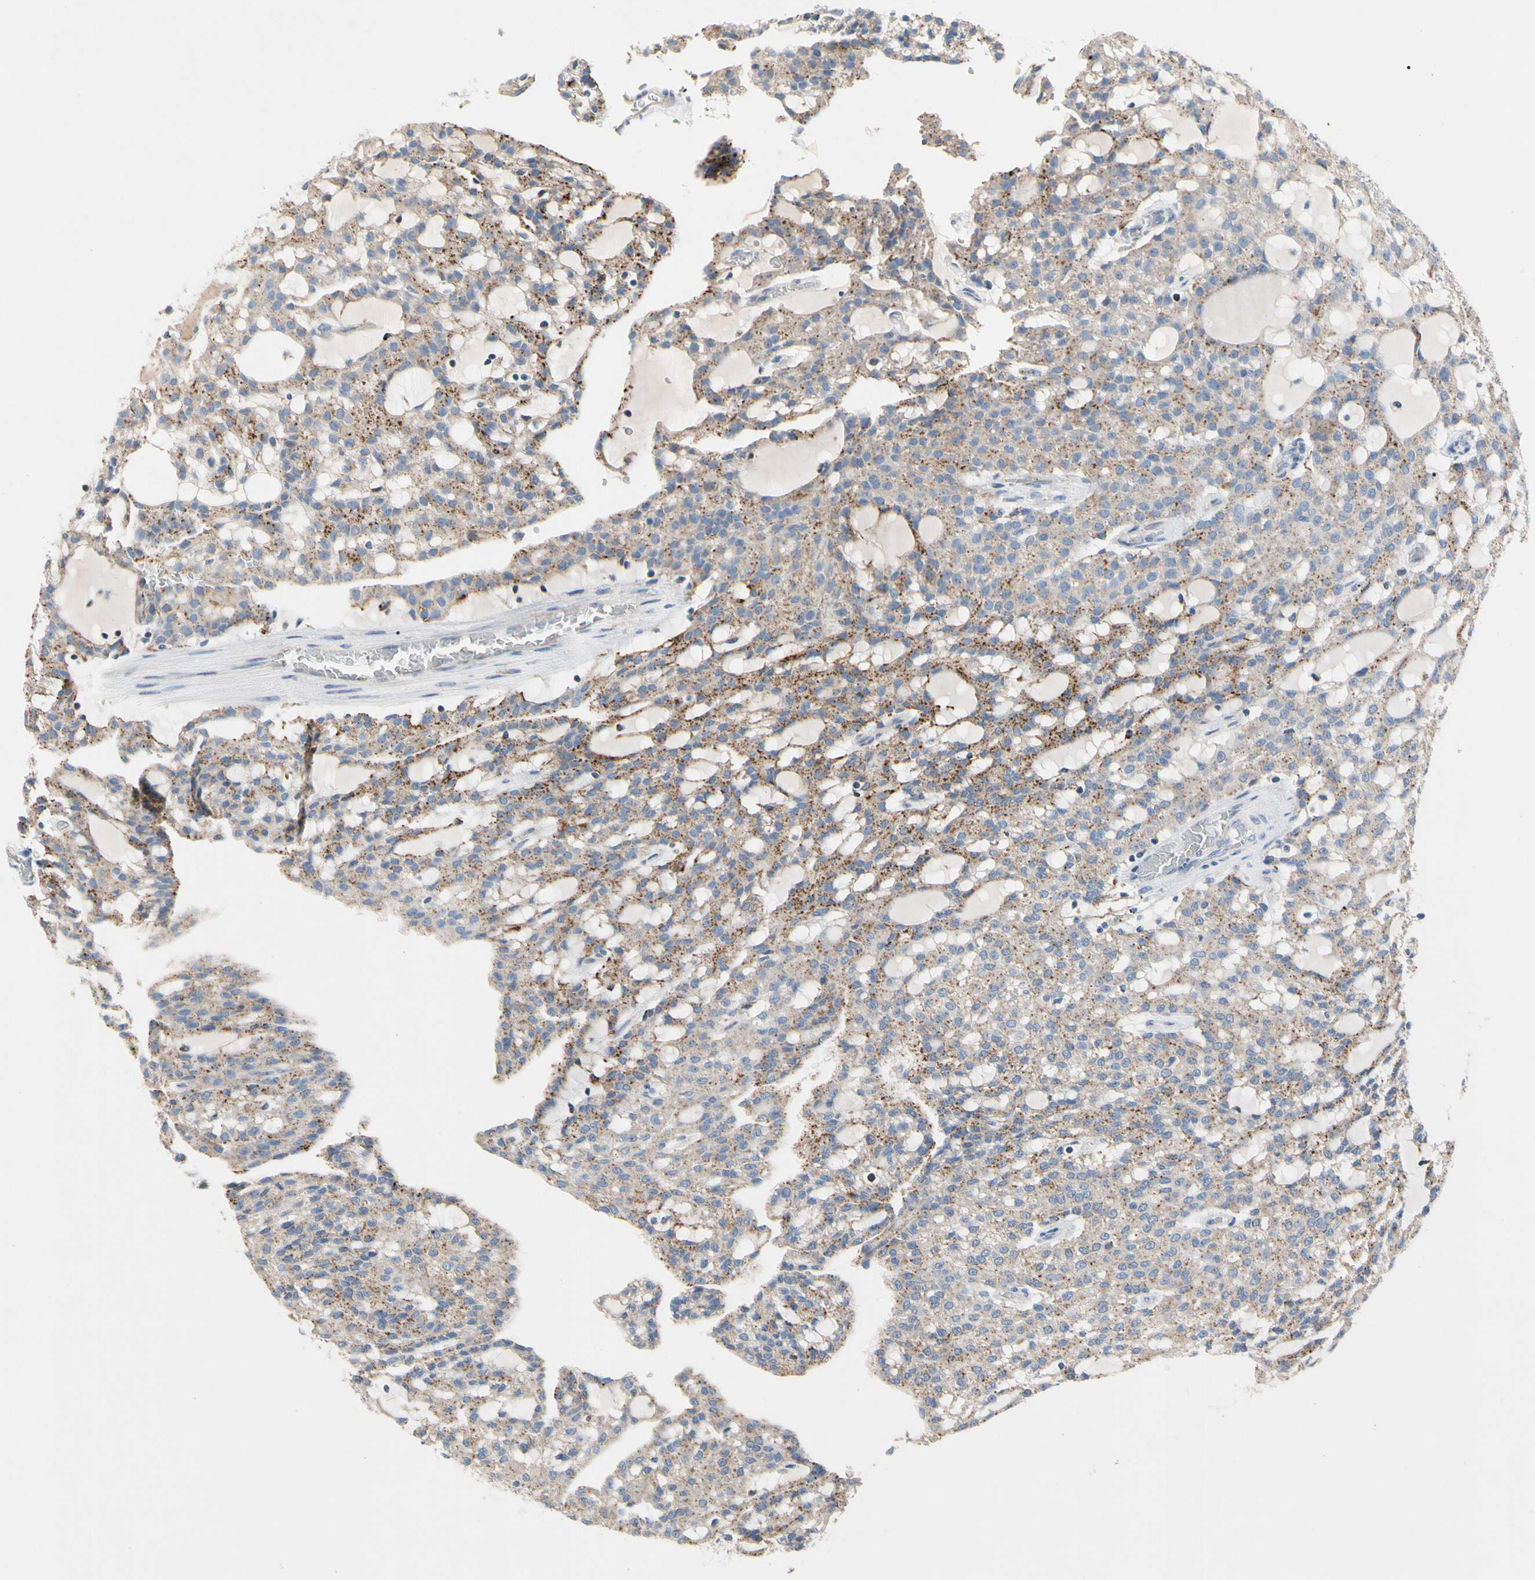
{"staining": {"intensity": "weak", "quantity": ">75%", "location": "cytoplasmic/membranous"}, "tissue": "renal cancer", "cell_type": "Tumor cells", "image_type": "cancer", "snomed": [{"axis": "morphology", "description": "Adenocarcinoma, NOS"}, {"axis": "topography", "description": "Kidney"}], "caption": "Immunohistochemistry (DAB (3,3'-diaminobenzidine)) staining of human renal cancer (adenocarcinoma) displays weak cytoplasmic/membranous protein staining in approximately >75% of tumor cells.", "gene": "RETSAT", "patient": {"sex": "male", "age": 63}}